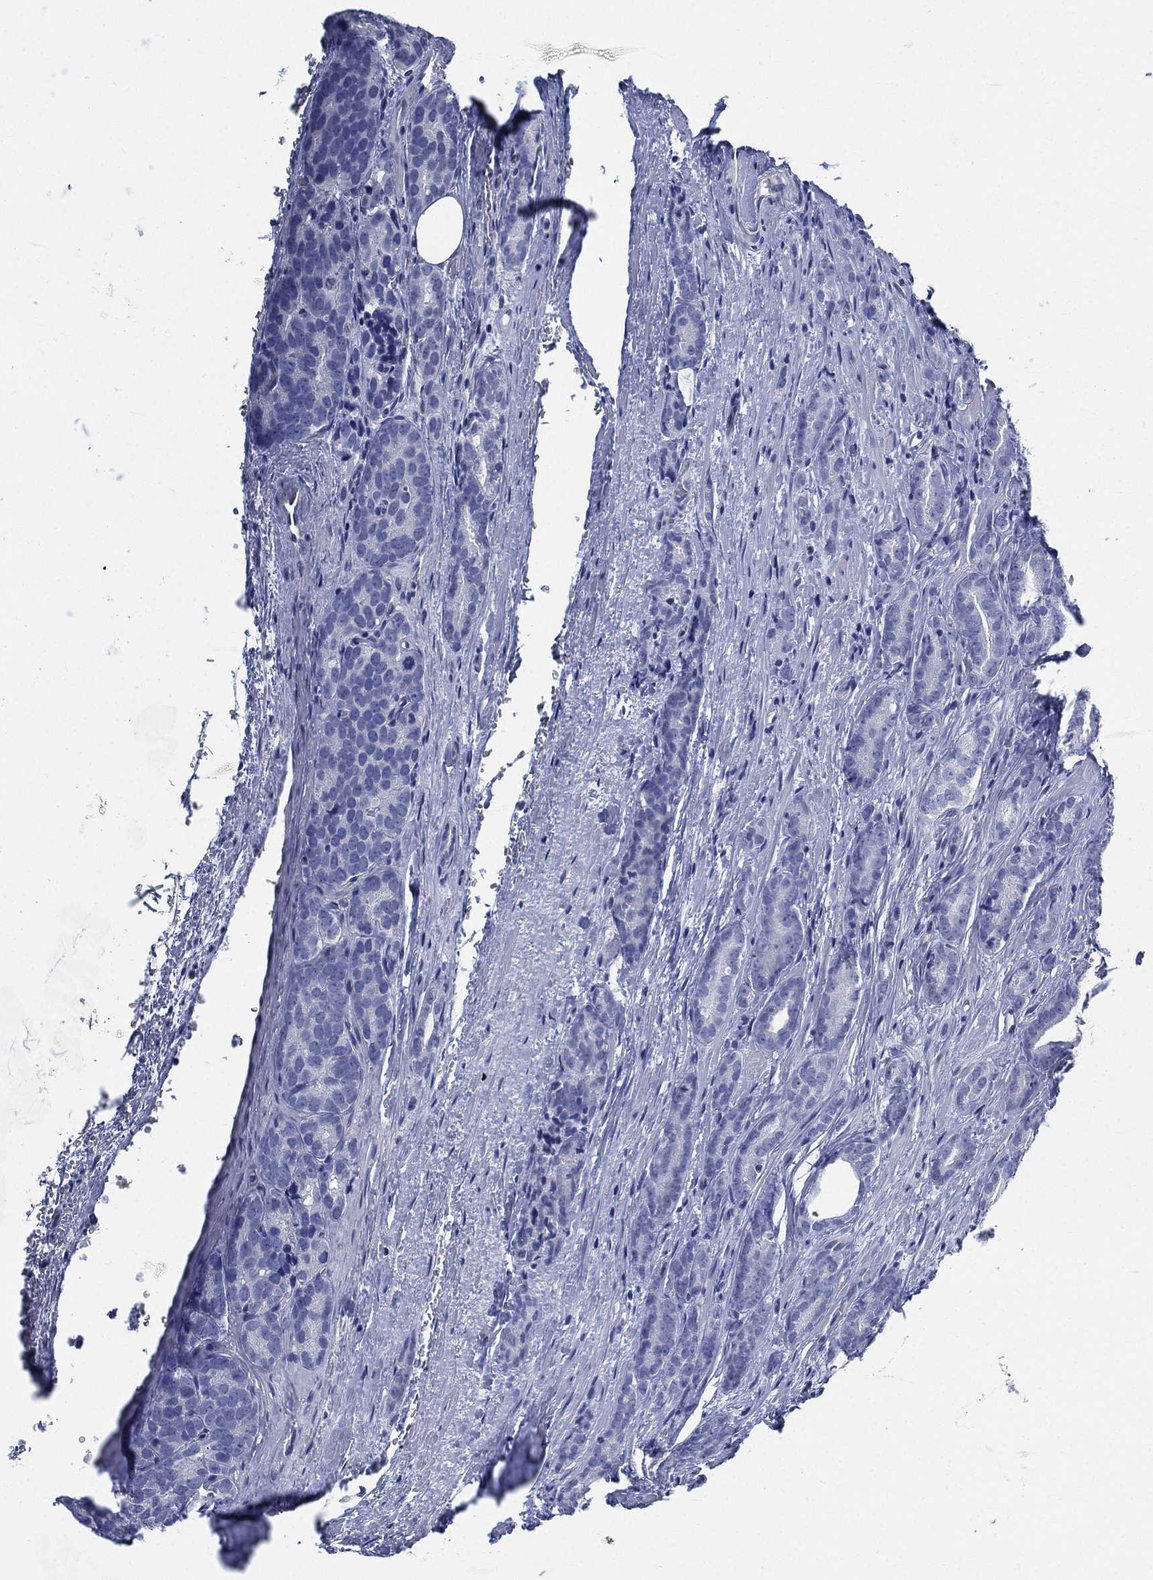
{"staining": {"intensity": "negative", "quantity": "none", "location": "none"}, "tissue": "prostate cancer", "cell_type": "Tumor cells", "image_type": "cancer", "snomed": [{"axis": "morphology", "description": "Adenocarcinoma, NOS"}, {"axis": "topography", "description": "Prostate"}], "caption": "Photomicrograph shows no protein staining in tumor cells of prostate cancer (adenocarcinoma) tissue.", "gene": "CCDC70", "patient": {"sex": "male", "age": 71}}